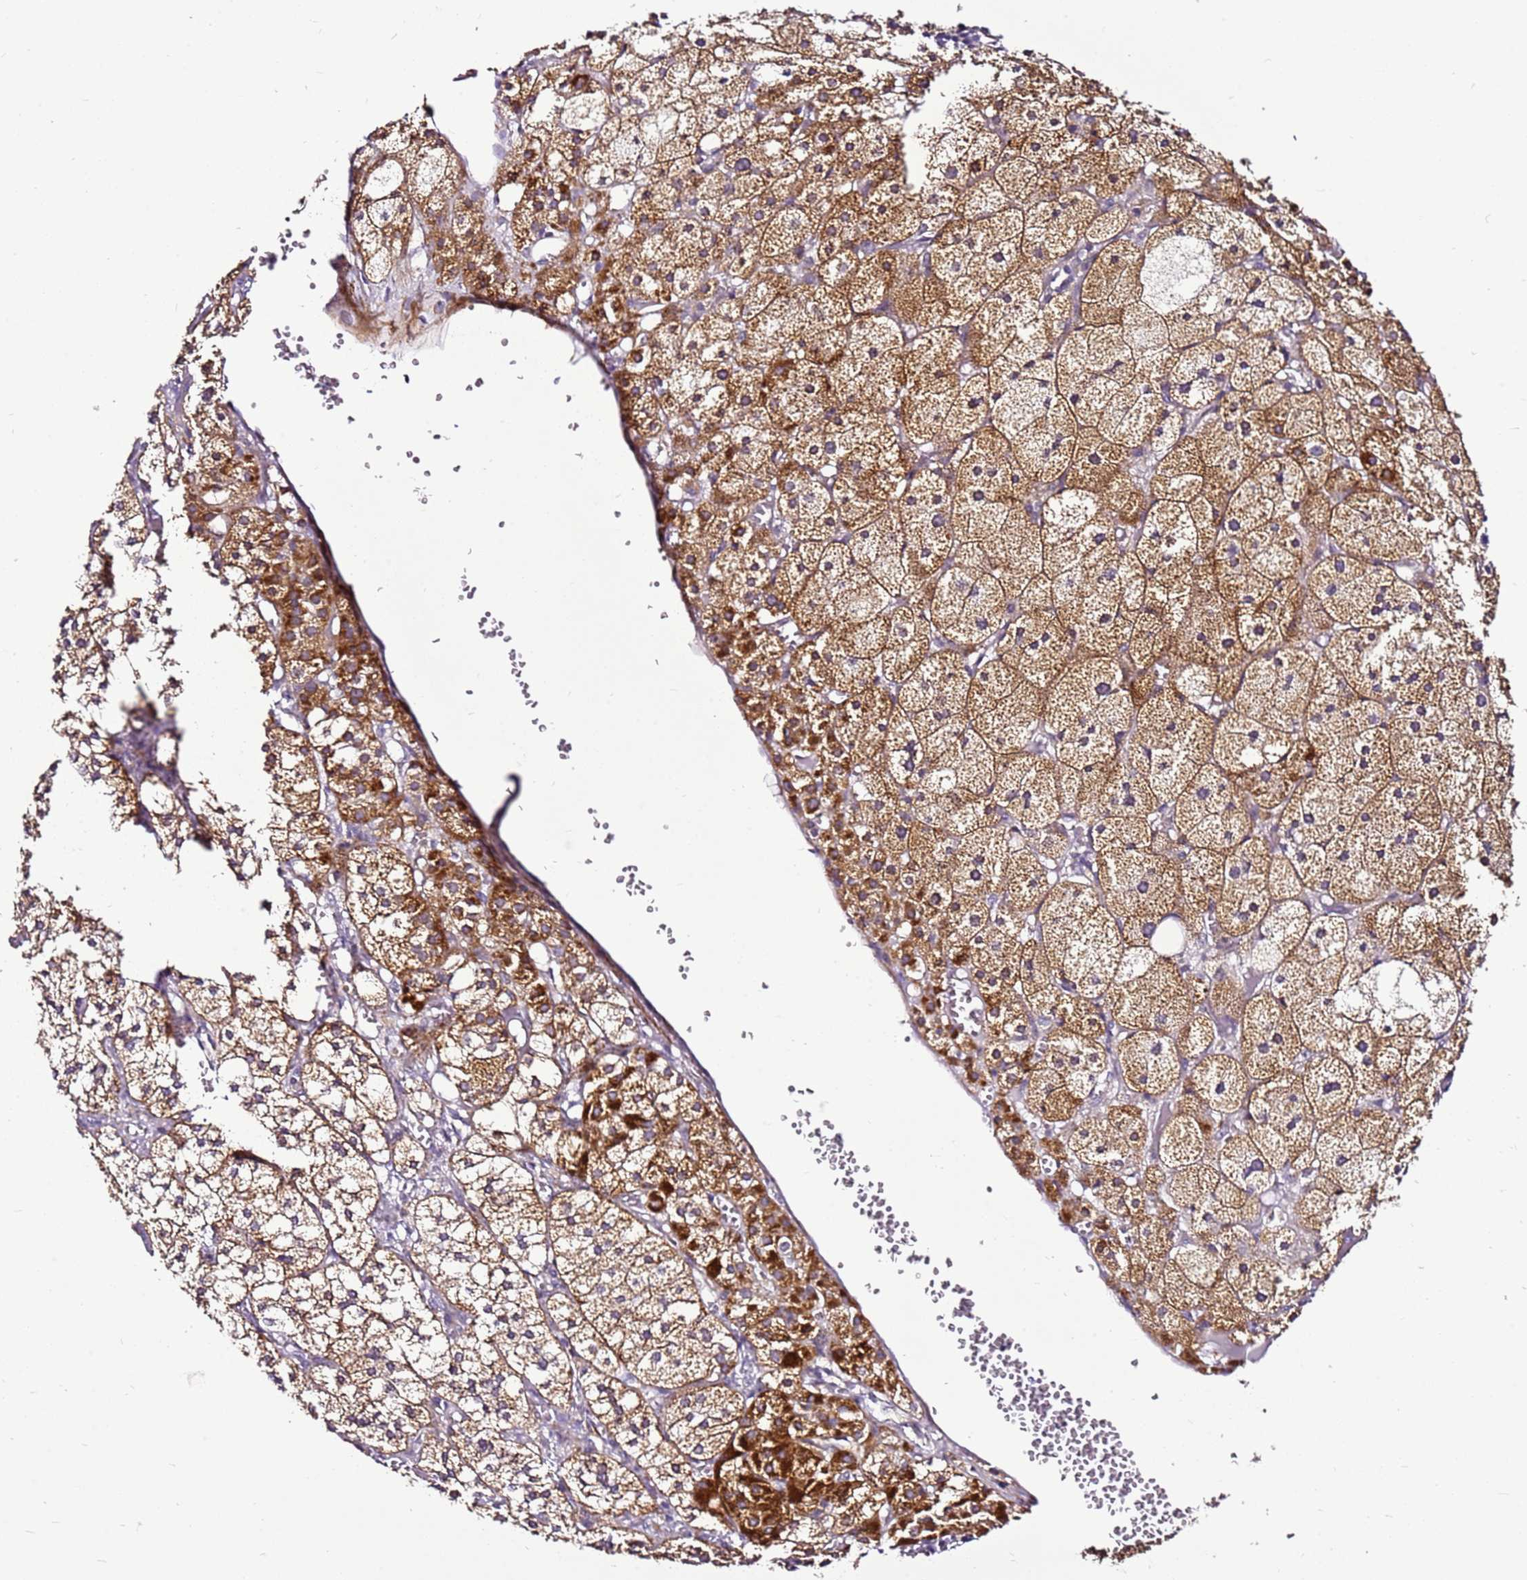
{"staining": {"intensity": "strong", "quantity": "25%-75%", "location": "cytoplasmic/membranous"}, "tissue": "adrenal gland", "cell_type": "Glandular cells", "image_type": "normal", "snomed": [{"axis": "morphology", "description": "Normal tissue, NOS"}, {"axis": "topography", "description": "Adrenal gland"}], "caption": "An immunohistochemistry image of unremarkable tissue is shown. Protein staining in brown highlights strong cytoplasmic/membranous positivity in adrenal gland within glandular cells.", "gene": "SMIM4", "patient": {"sex": "female", "age": 61}}